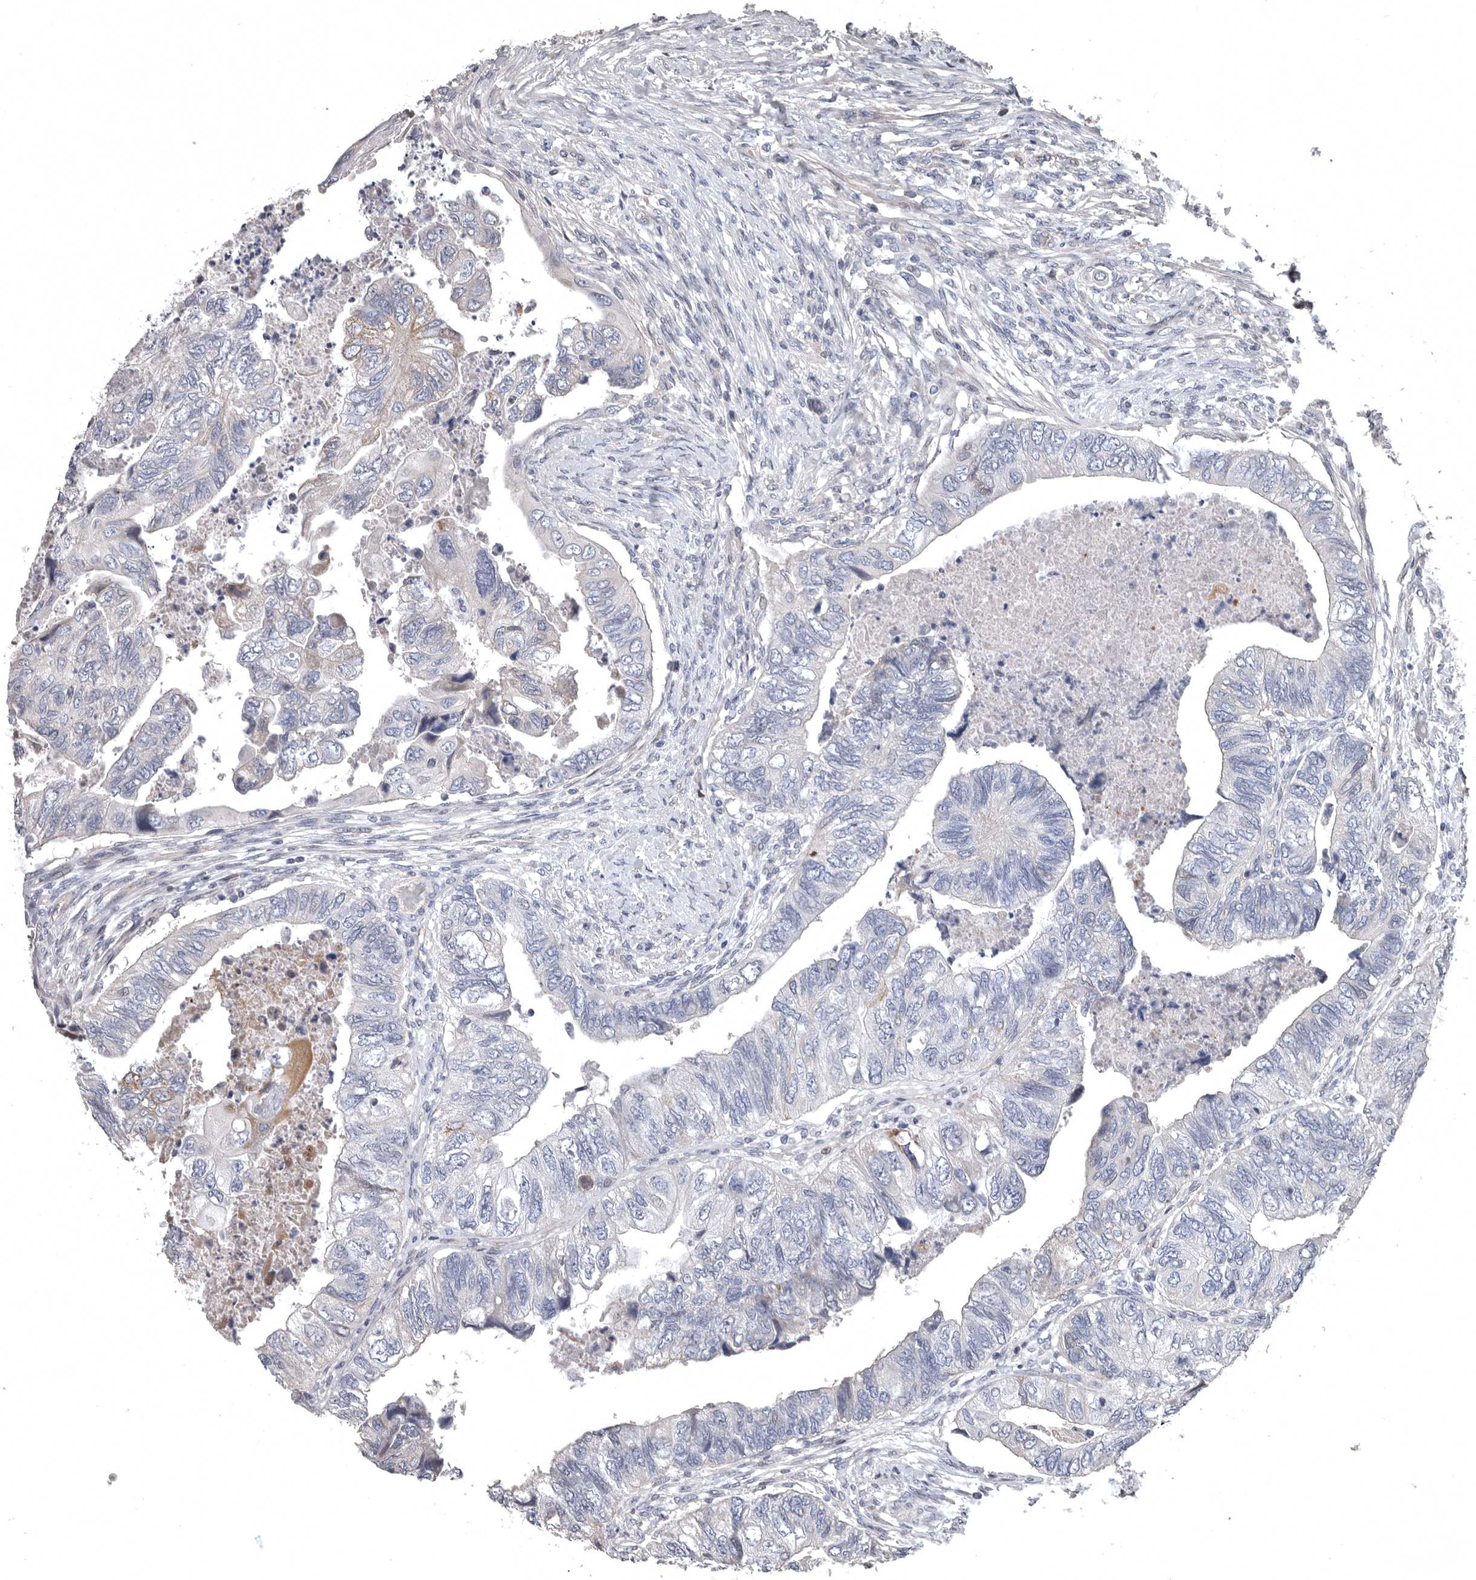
{"staining": {"intensity": "negative", "quantity": "none", "location": "none"}, "tissue": "colorectal cancer", "cell_type": "Tumor cells", "image_type": "cancer", "snomed": [{"axis": "morphology", "description": "Adenocarcinoma, NOS"}, {"axis": "topography", "description": "Rectum"}], "caption": "DAB (3,3'-diaminobenzidine) immunohistochemical staining of human colorectal cancer demonstrates no significant expression in tumor cells. (DAB immunohistochemistry (IHC), high magnification).", "gene": "RNF217", "patient": {"sex": "male", "age": 63}}